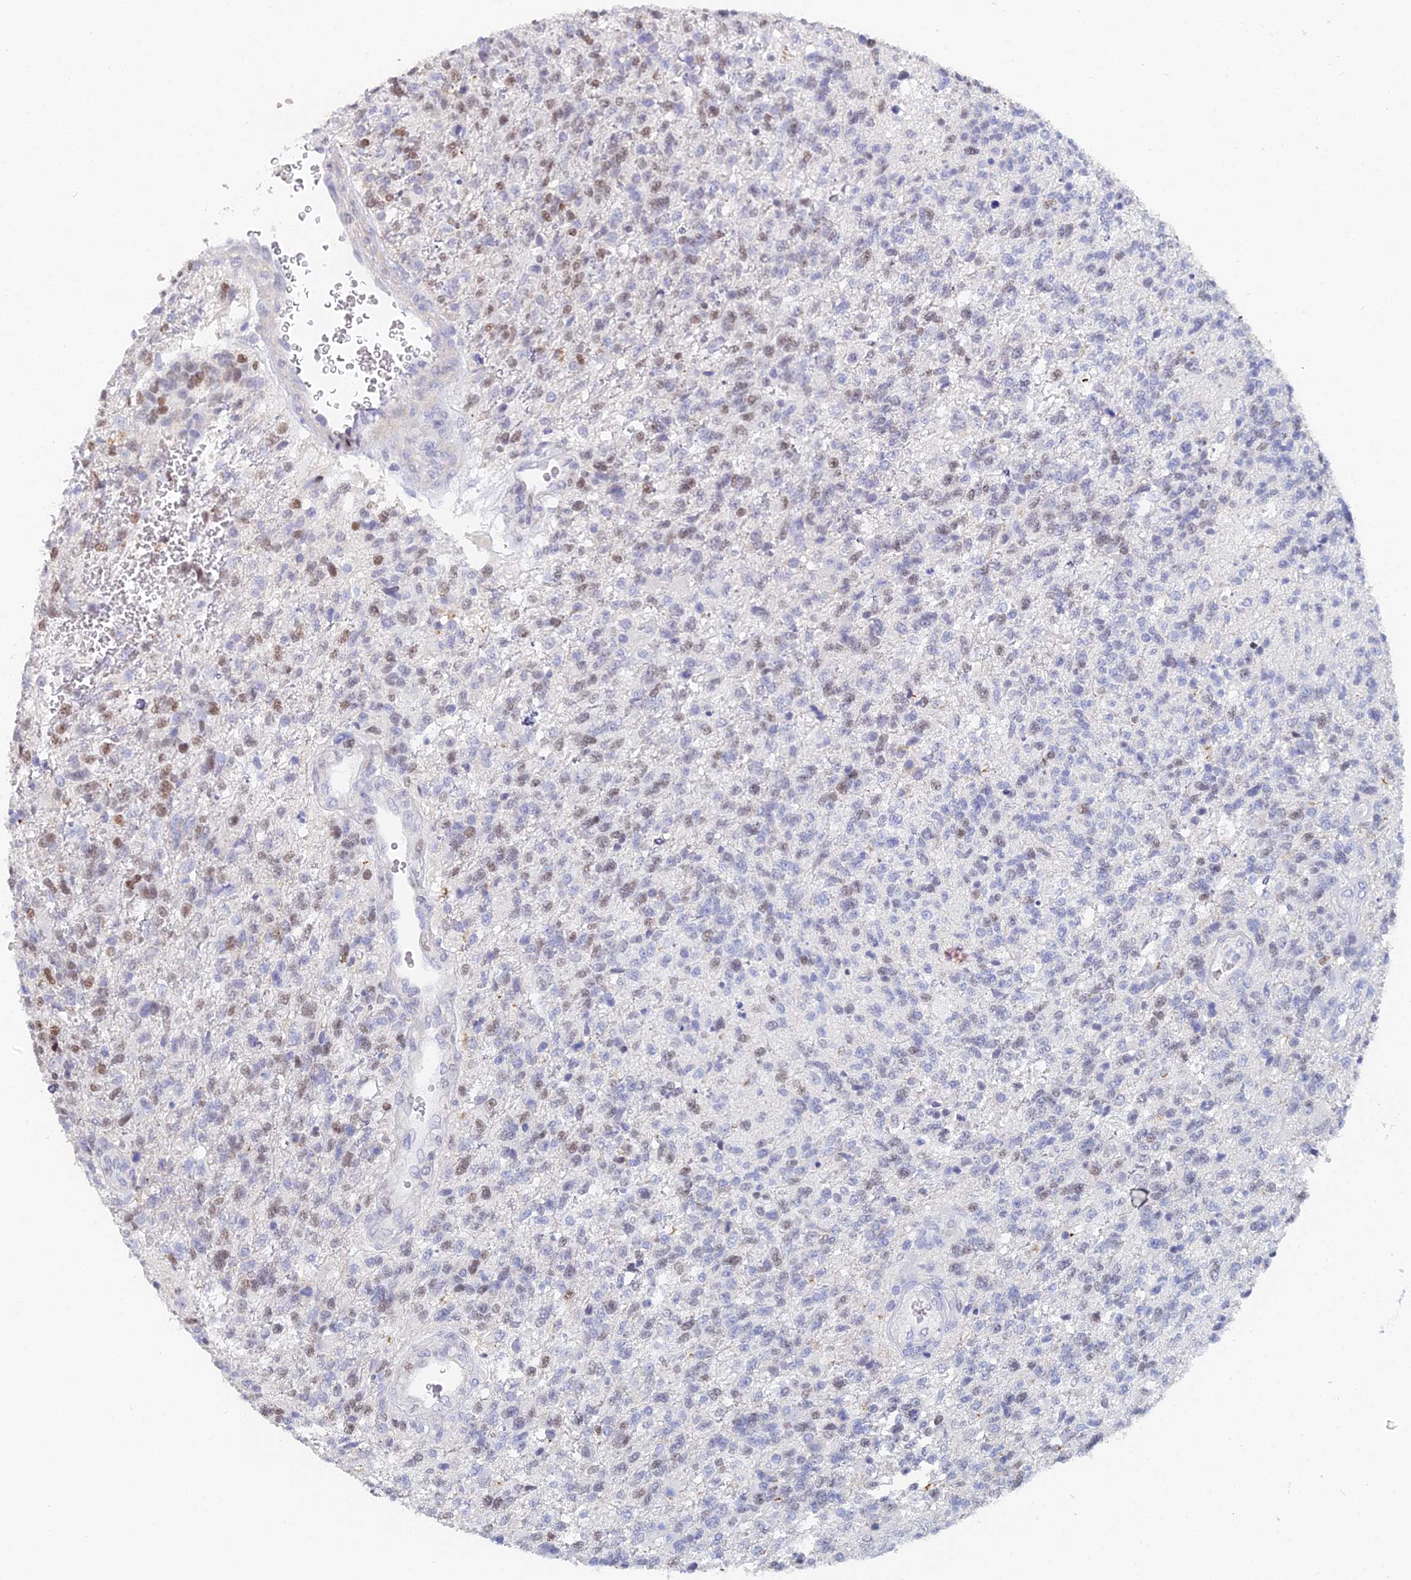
{"staining": {"intensity": "moderate", "quantity": "<25%", "location": "nuclear"}, "tissue": "glioma", "cell_type": "Tumor cells", "image_type": "cancer", "snomed": [{"axis": "morphology", "description": "Glioma, malignant, High grade"}, {"axis": "topography", "description": "Brain"}], "caption": "This image exhibits immunohistochemistry (IHC) staining of malignant glioma (high-grade), with low moderate nuclear expression in about <25% of tumor cells.", "gene": "MCM2", "patient": {"sex": "male", "age": 56}}